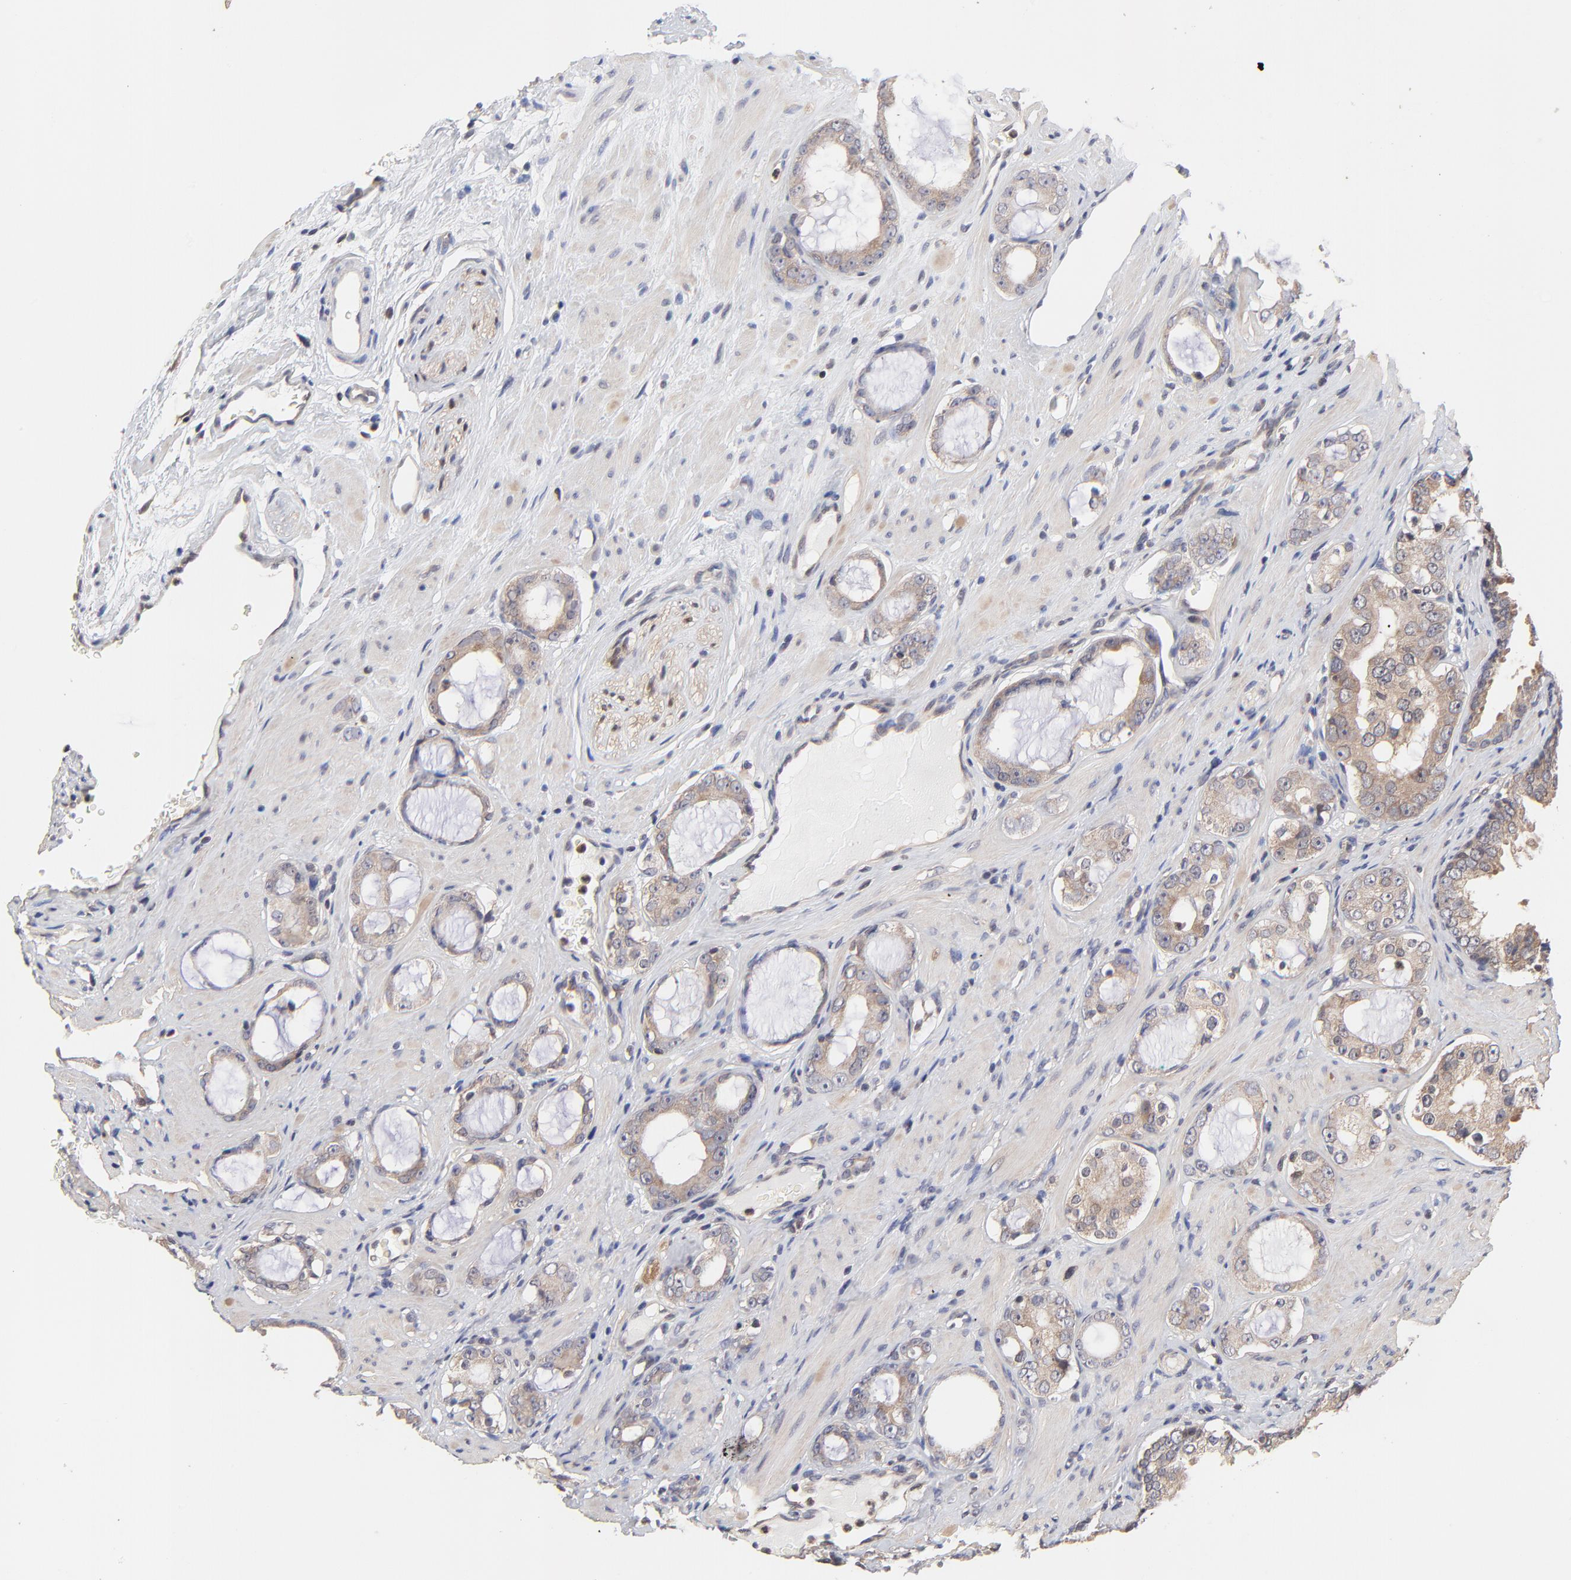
{"staining": {"intensity": "weak", "quantity": ">75%", "location": "cytoplasmic/membranous"}, "tissue": "prostate cancer", "cell_type": "Tumor cells", "image_type": "cancer", "snomed": [{"axis": "morphology", "description": "Adenocarcinoma, Medium grade"}, {"axis": "topography", "description": "Prostate"}], "caption": "Approximately >75% of tumor cells in human prostate cancer demonstrate weak cytoplasmic/membranous protein staining as visualized by brown immunohistochemical staining.", "gene": "PCMT1", "patient": {"sex": "male", "age": 73}}